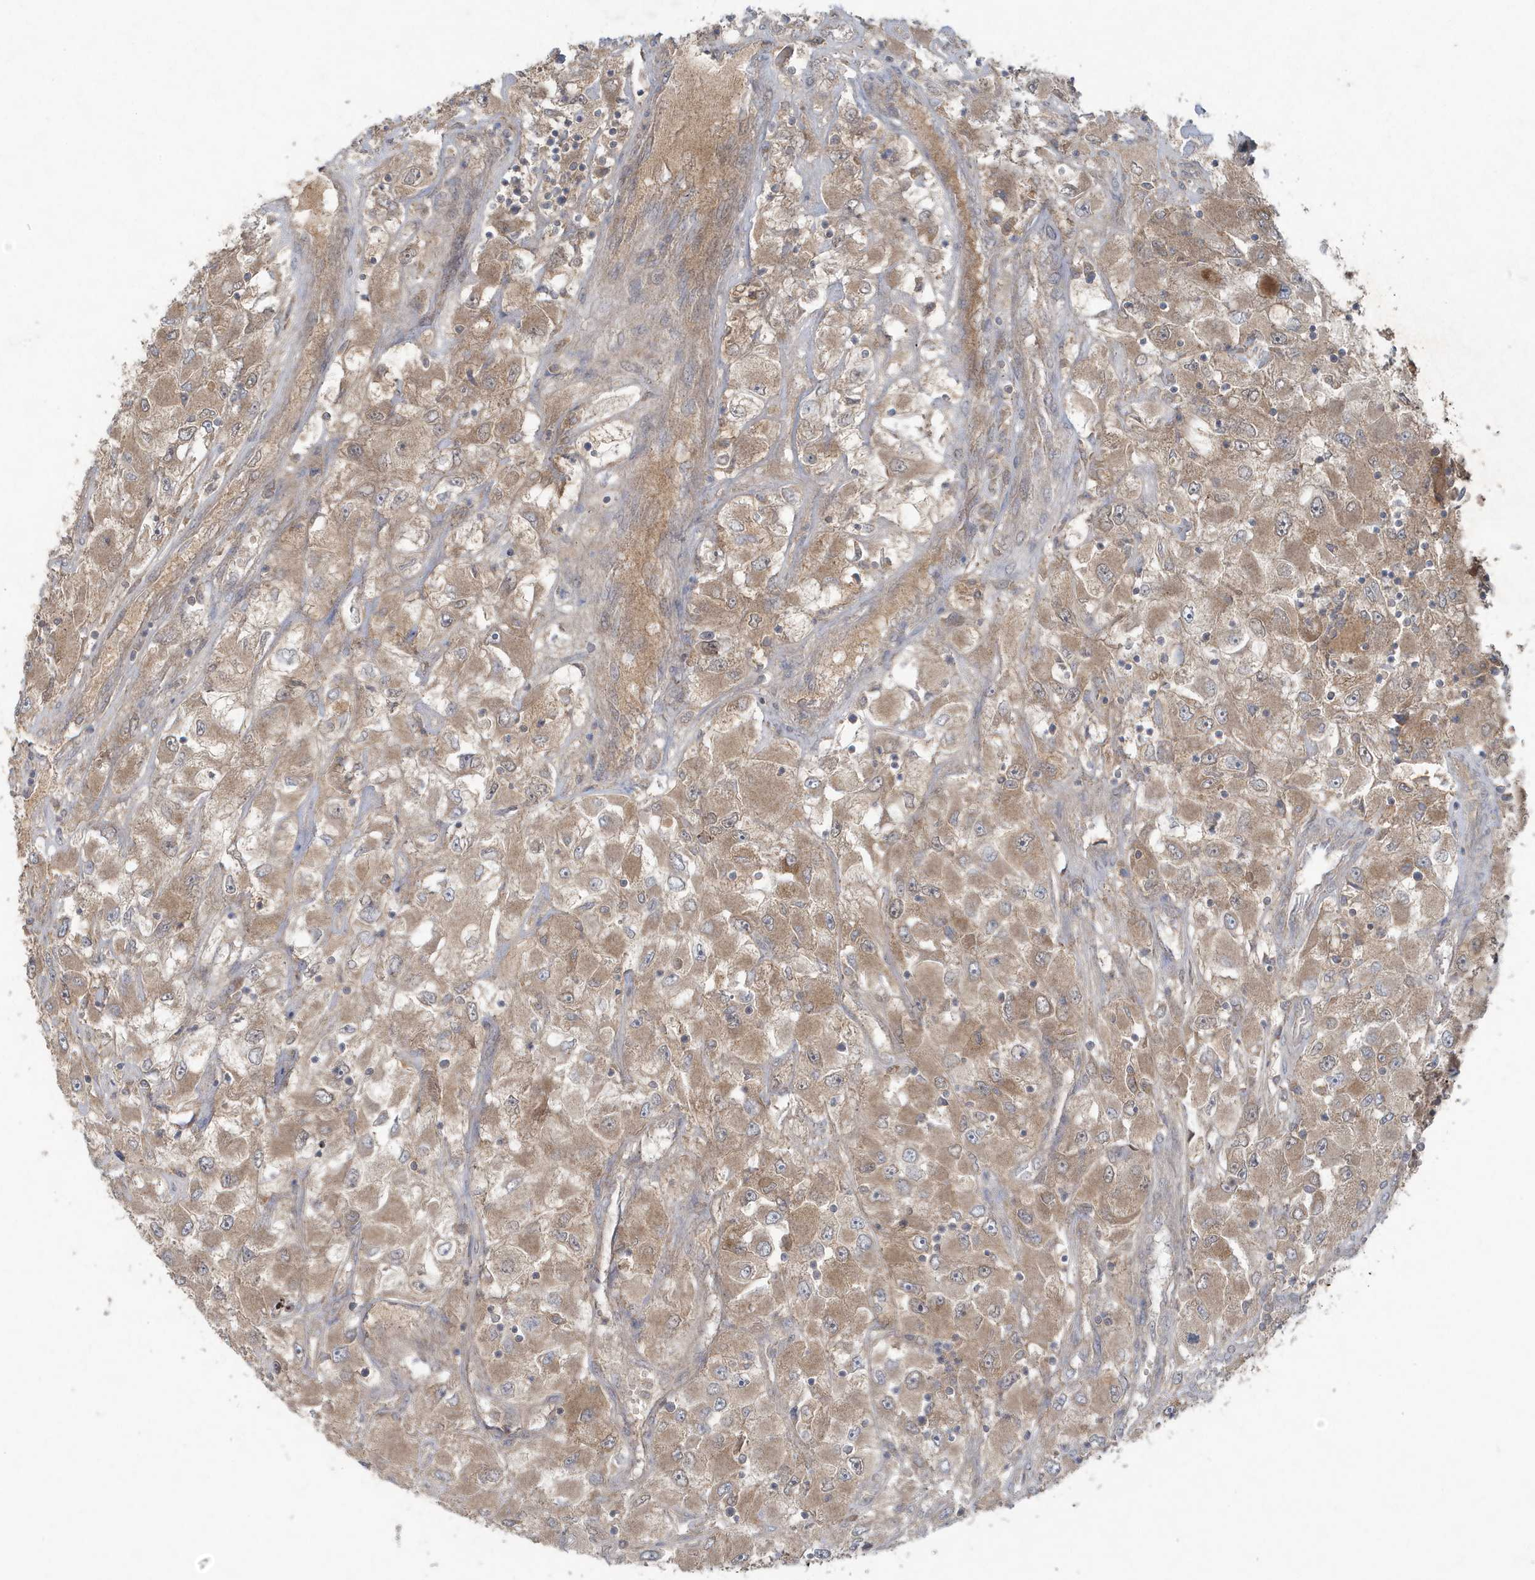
{"staining": {"intensity": "moderate", "quantity": ">75%", "location": "cytoplasmic/membranous"}, "tissue": "renal cancer", "cell_type": "Tumor cells", "image_type": "cancer", "snomed": [{"axis": "morphology", "description": "Adenocarcinoma, NOS"}, {"axis": "topography", "description": "Kidney"}], "caption": "High-power microscopy captured an IHC micrograph of renal adenocarcinoma, revealing moderate cytoplasmic/membranous positivity in about >75% of tumor cells. Using DAB (3,3'-diaminobenzidine) (brown) and hematoxylin (blue) stains, captured at high magnification using brightfield microscopy.", "gene": "C1RL", "patient": {"sex": "female", "age": 52}}